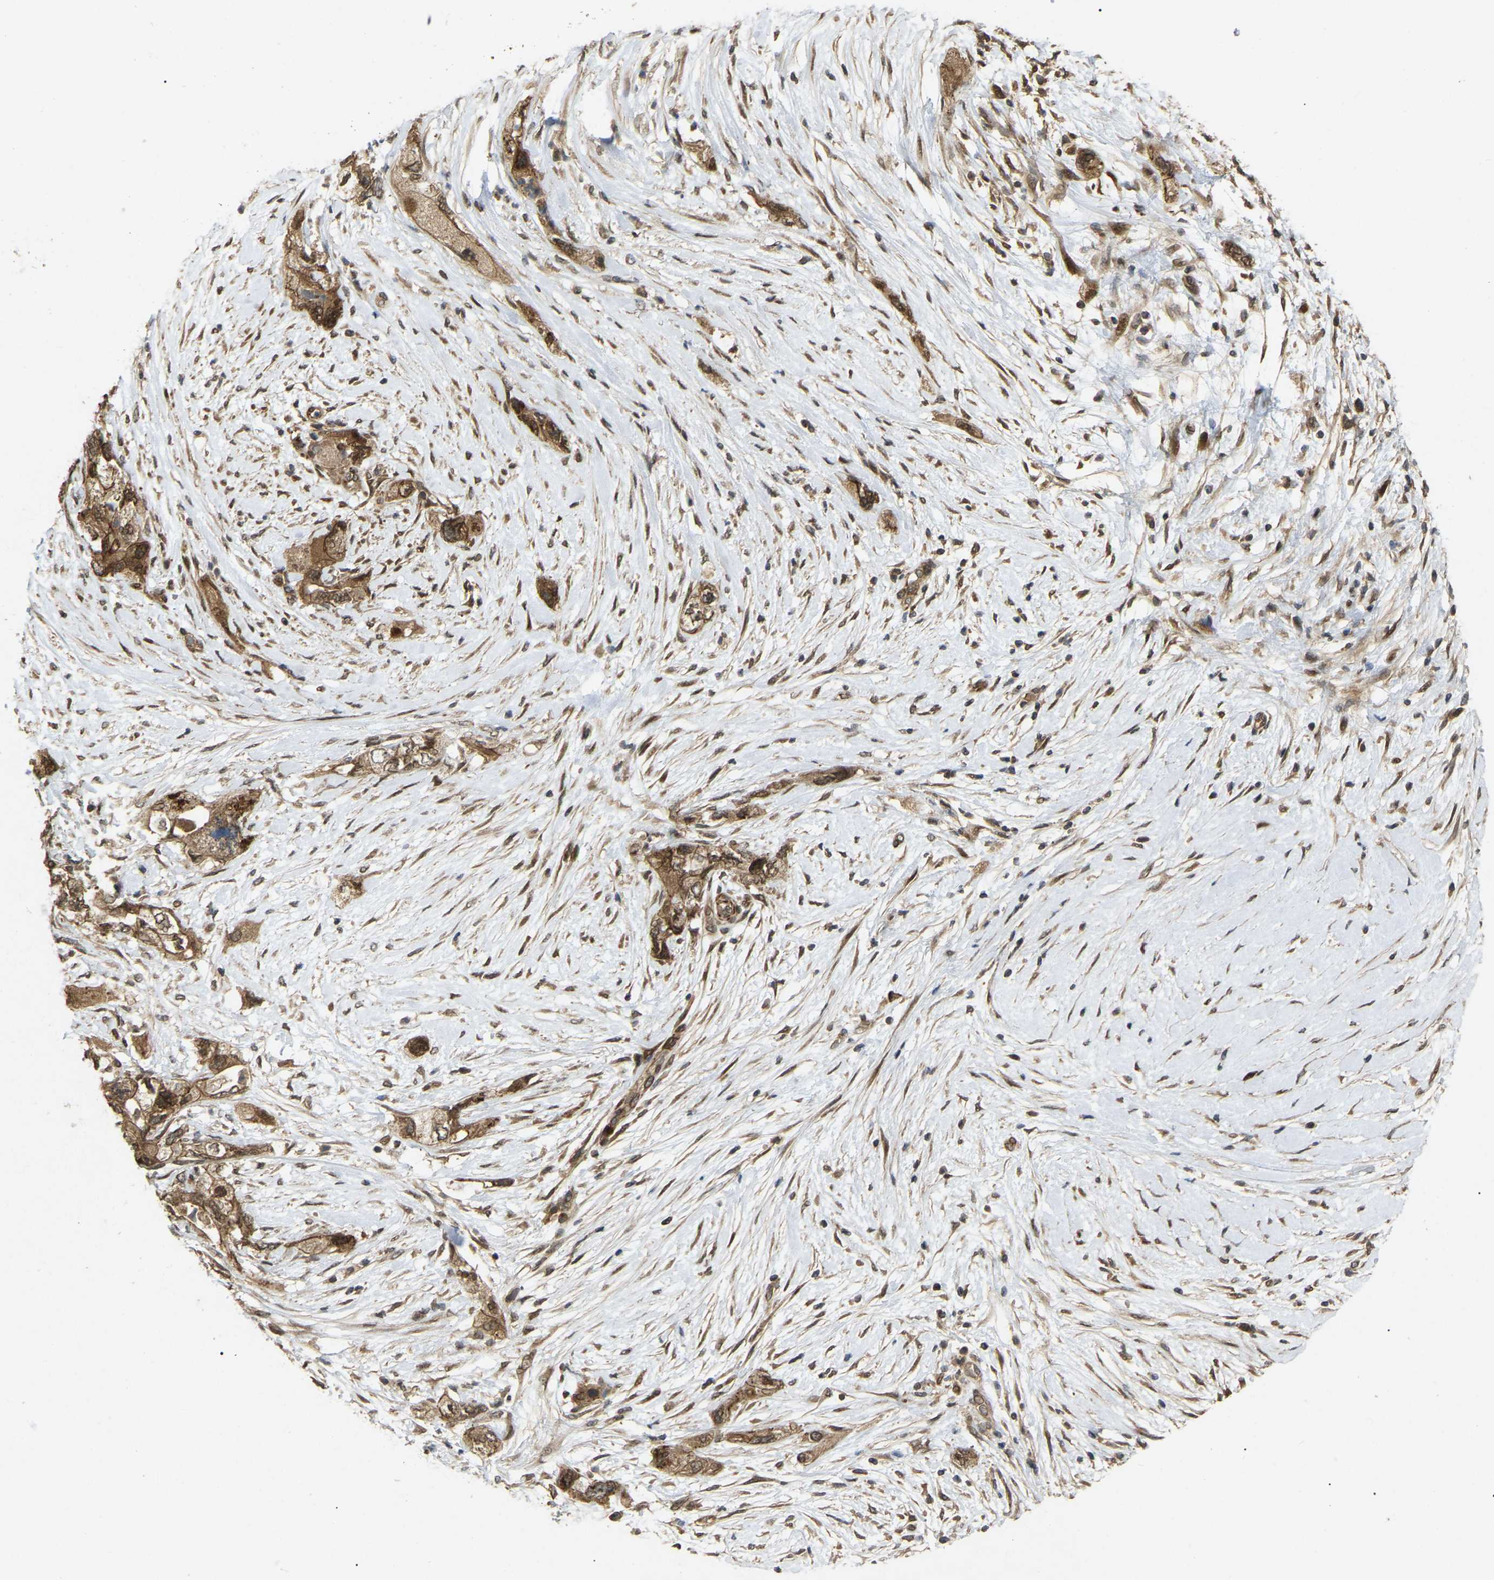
{"staining": {"intensity": "moderate", "quantity": ">75%", "location": "cytoplasmic/membranous,nuclear"}, "tissue": "pancreatic cancer", "cell_type": "Tumor cells", "image_type": "cancer", "snomed": [{"axis": "morphology", "description": "Adenocarcinoma, NOS"}, {"axis": "topography", "description": "Pancreas"}], "caption": "A medium amount of moderate cytoplasmic/membranous and nuclear expression is present in about >75% of tumor cells in pancreatic cancer (adenocarcinoma) tissue. The protein is shown in brown color, while the nuclei are stained blue.", "gene": "KIAA1549", "patient": {"sex": "female", "age": 73}}